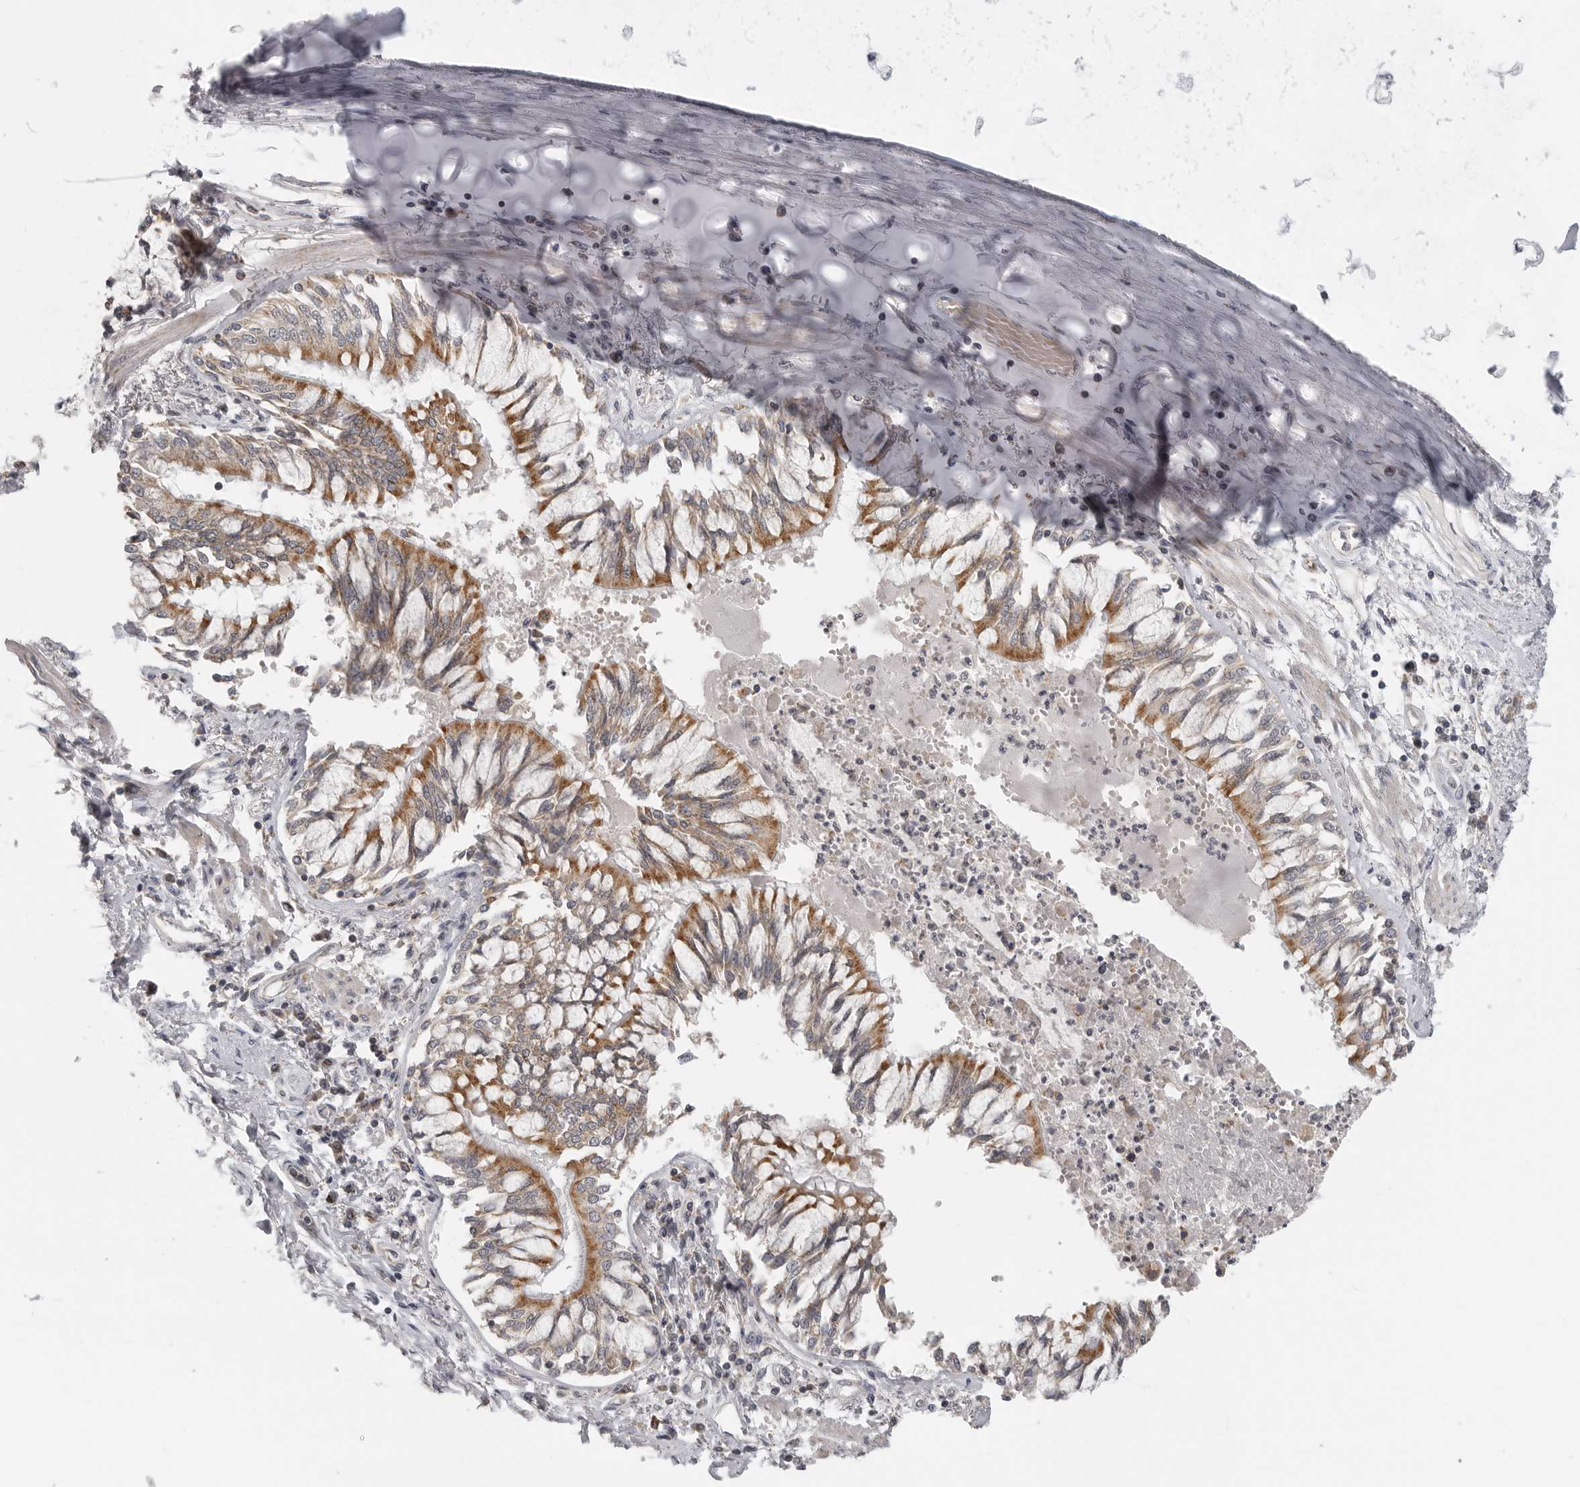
{"staining": {"intensity": "moderate", "quantity": ">75%", "location": "cytoplasmic/membranous"}, "tissue": "bronchus", "cell_type": "Respiratory epithelial cells", "image_type": "normal", "snomed": [{"axis": "morphology", "description": "Normal tissue, NOS"}, {"axis": "topography", "description": "Cartilage tissue"}, {"axis": "topography", "description": "Bronchus"}, {"axis": "topography", "description": "Lung"}], "caption": "Bronchus stained with a brown dye exhibits moderate cytoplasmic/membranous positive positivity in about >75% of respiratory epithelial cells.", "gene": "RXFP3", "patient": {"sex": "female", "age": 49}}